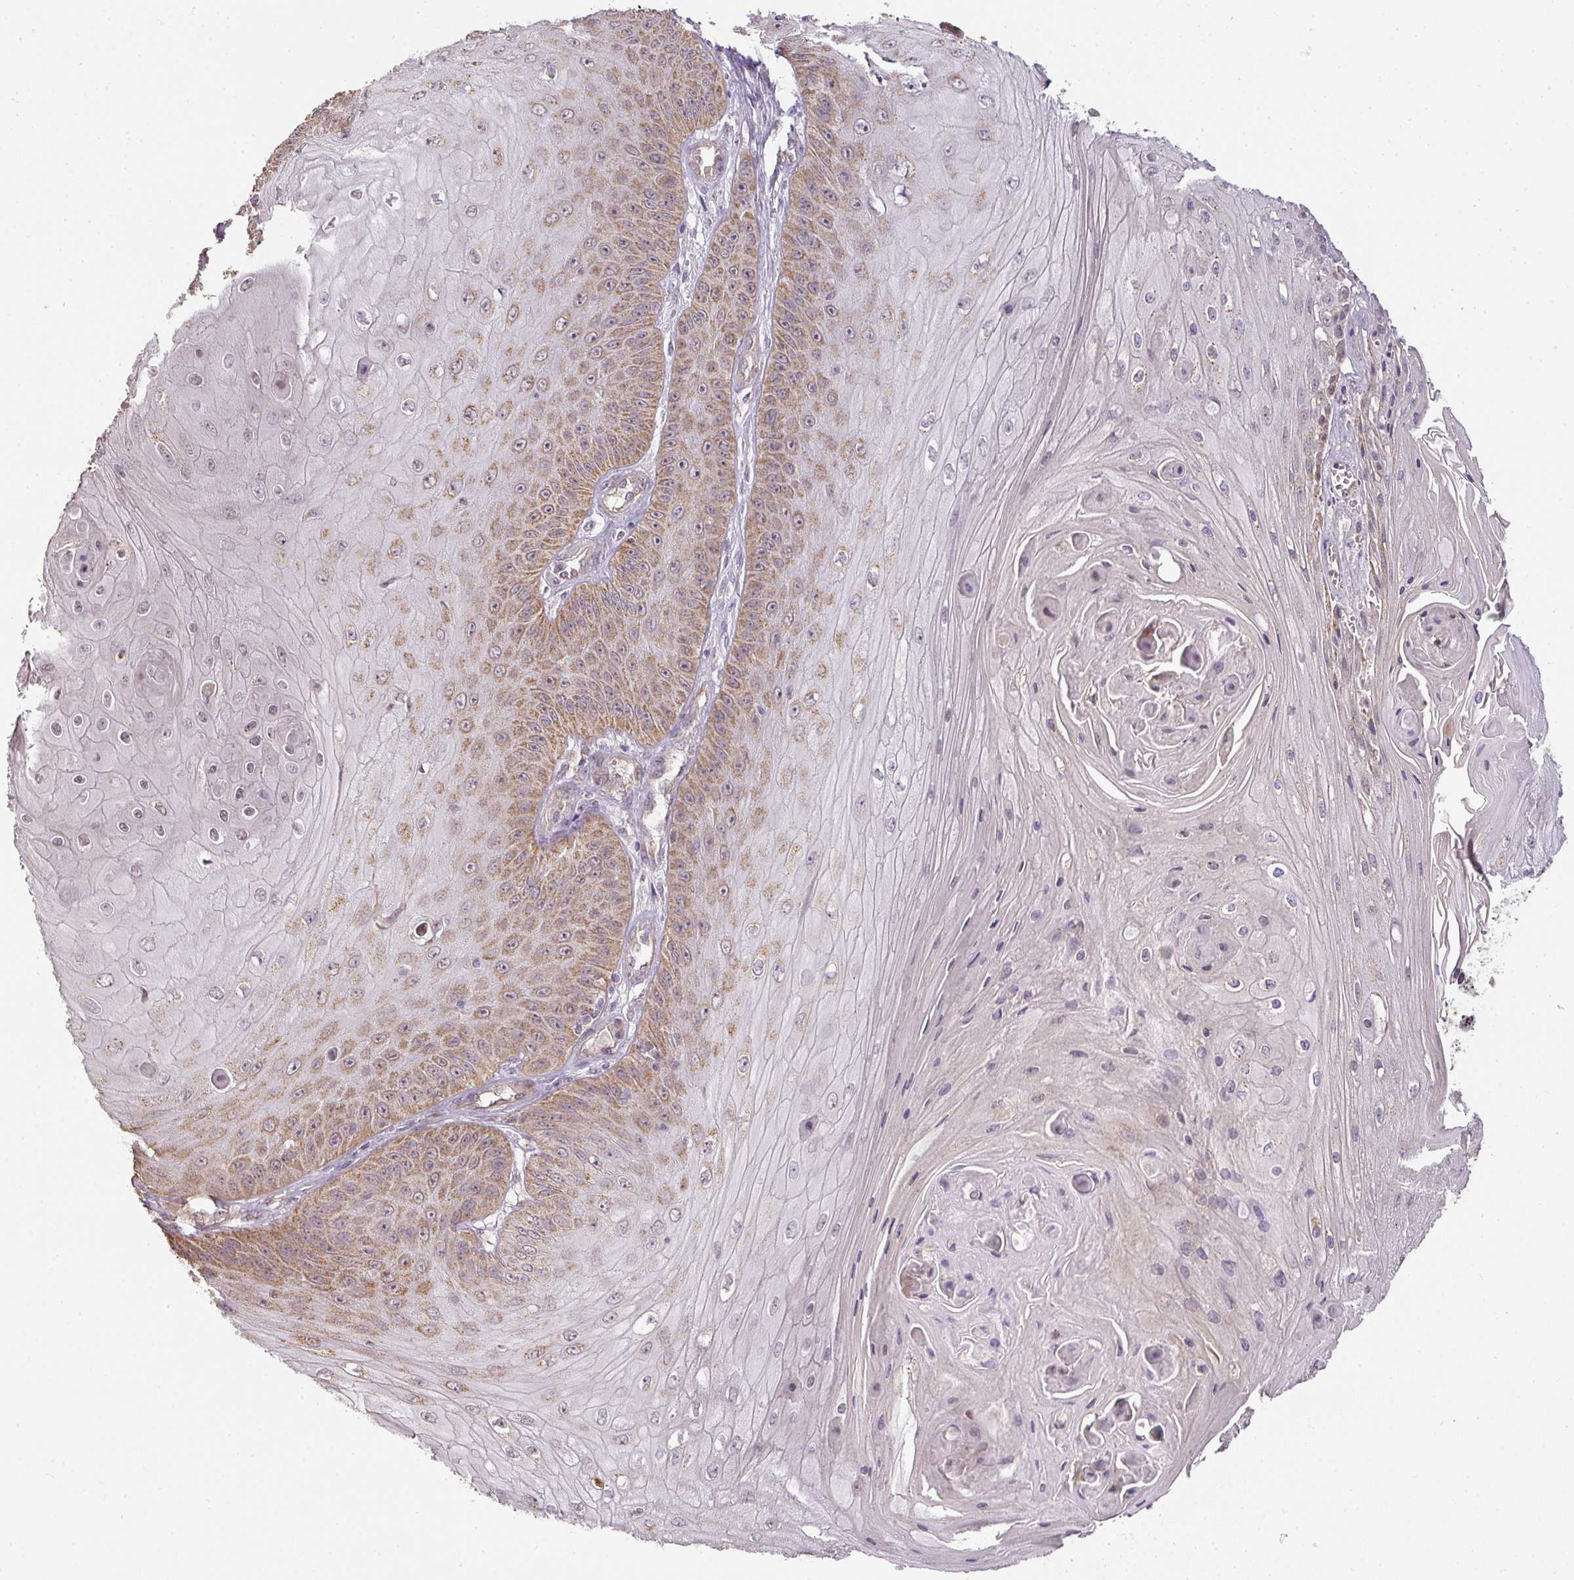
{"staining": {"intensity": "moderate", "quantity": "25%-75%", "location": "cytoplasmic/membranous,nuclear"}, "tissue": "skin cancer", "cell_type": "Tumor cells", "image_type": "cancer", "snomed": [{"axis": "morphology", "description": "Squamous cell carcinoma, NOS"}, {"axis": "topography", "description": "Skin"}], "caption": "The immunohistochemical stain highlights moderate cytoplasmic/membranous and nuclear positivity in tumor cells of skin cancer (squamous cell carcinoma) tissue. The protein of interest is shown in brown color, while the nuclei are stained blue.", "gene": "MYOM2", "patient": {"sex": "male", "age": 70}}